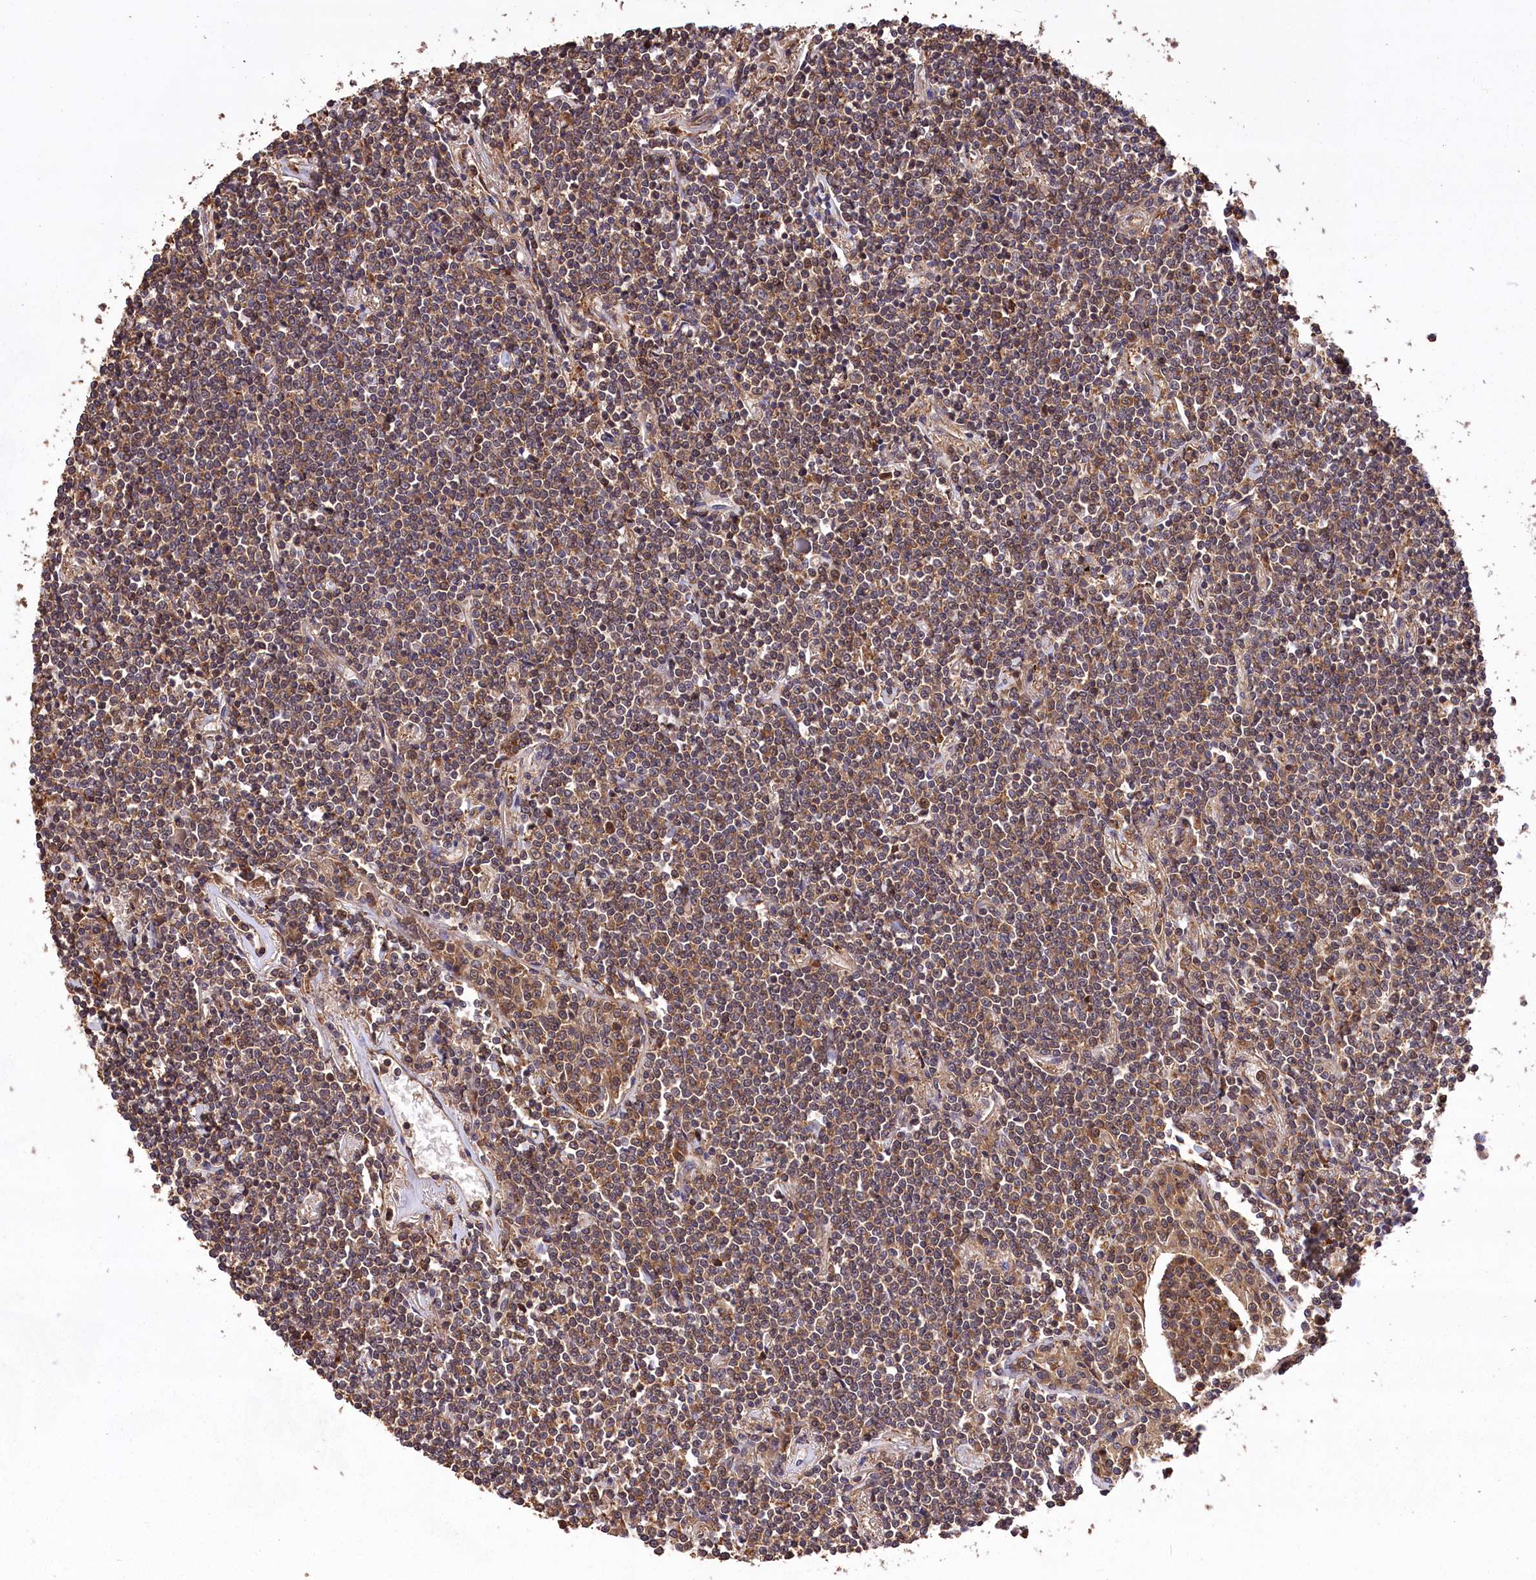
{"staining": {"intensity": "moderate", "quantity": "<25%", "location": "cytoplasmic/membranous,nuclear"}, "tissue": "lymphoma", "cell_type": "Tumor cells", "image_type": "cancer", "snomed": [{"axis": "morphology", "description": "Malignant lymphoma, non-Hodgkin's type, Low grade"}, {"axis": "topography", "description": "Lung"}], "caption": "A brown stain highlights moderate cytoplasmic/membranous and nuclear expression of a protein in human malignant lymphoma, non-Hodgkin's type (low-grade) tumor cells. The protein of interest is shown in brown color, while the nuclei are stained blue.", "gene": "DPP3", "patient": {"sex": "female", "age": 71}}